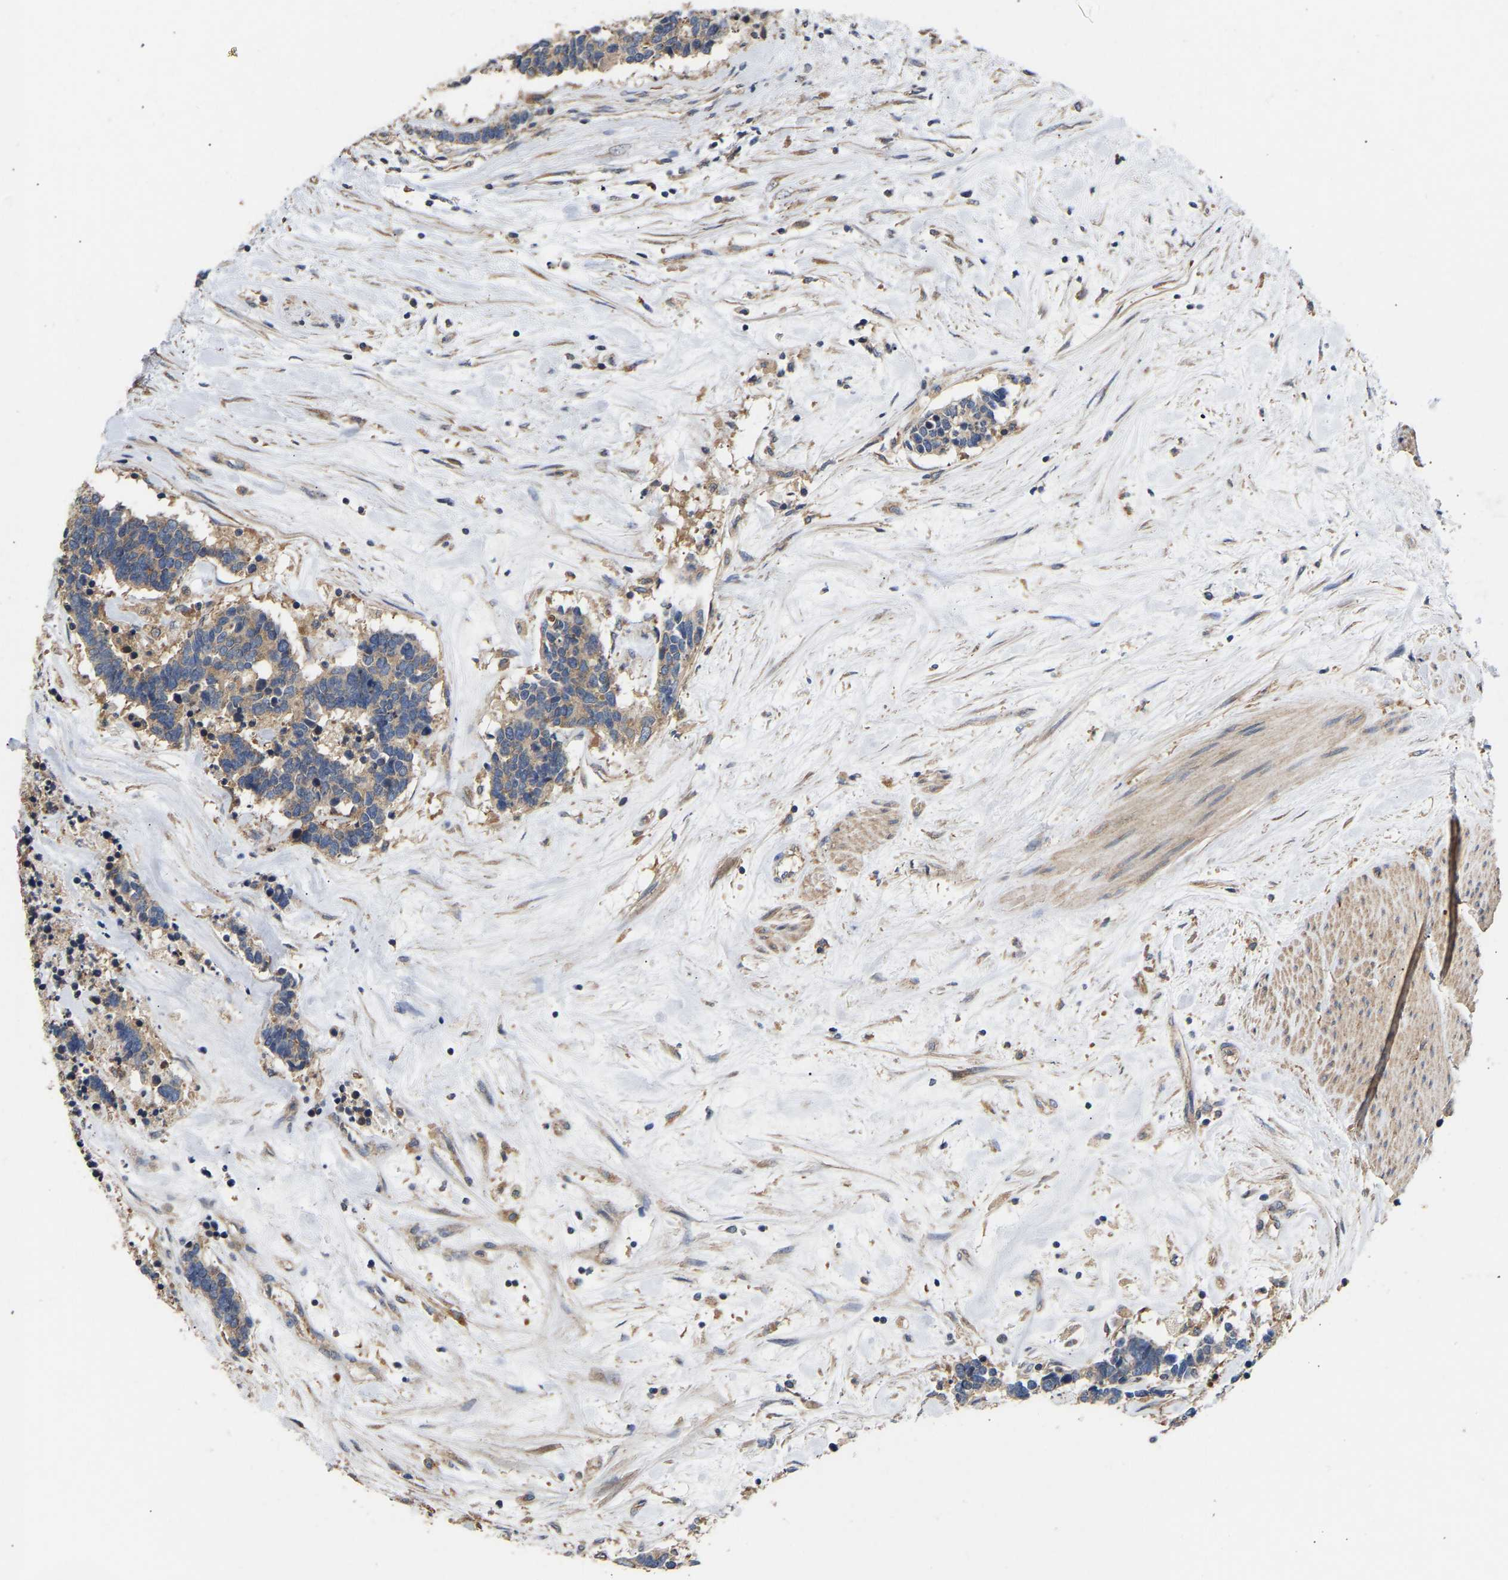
{"staining": {"intensity": "weak", "quantity": ">75%", "location": "cytoplasmic/membranous"}, "tissue": "carcinoid", "cell_type": "Tumor cells", "image_type": "cancer", "snomed": [{"axis": "morphology", "description": "Carcinoma, NOS"}, {"axis": "morphology", "description": "Carcinoid, malignant, NOS"}, {"axis": "topography", "description": "Urinary bladder"}], "caption": "A brown stain highlights weak cytoplasmic/membranous expression of a protein in carcinoid tumor cells. (DAB (3,3'-diaminobenzidine) IHC with brightfield microscopy, high magnification).", "gene": "AIMP2", "patient": {"sex": "male", "age": 57}}